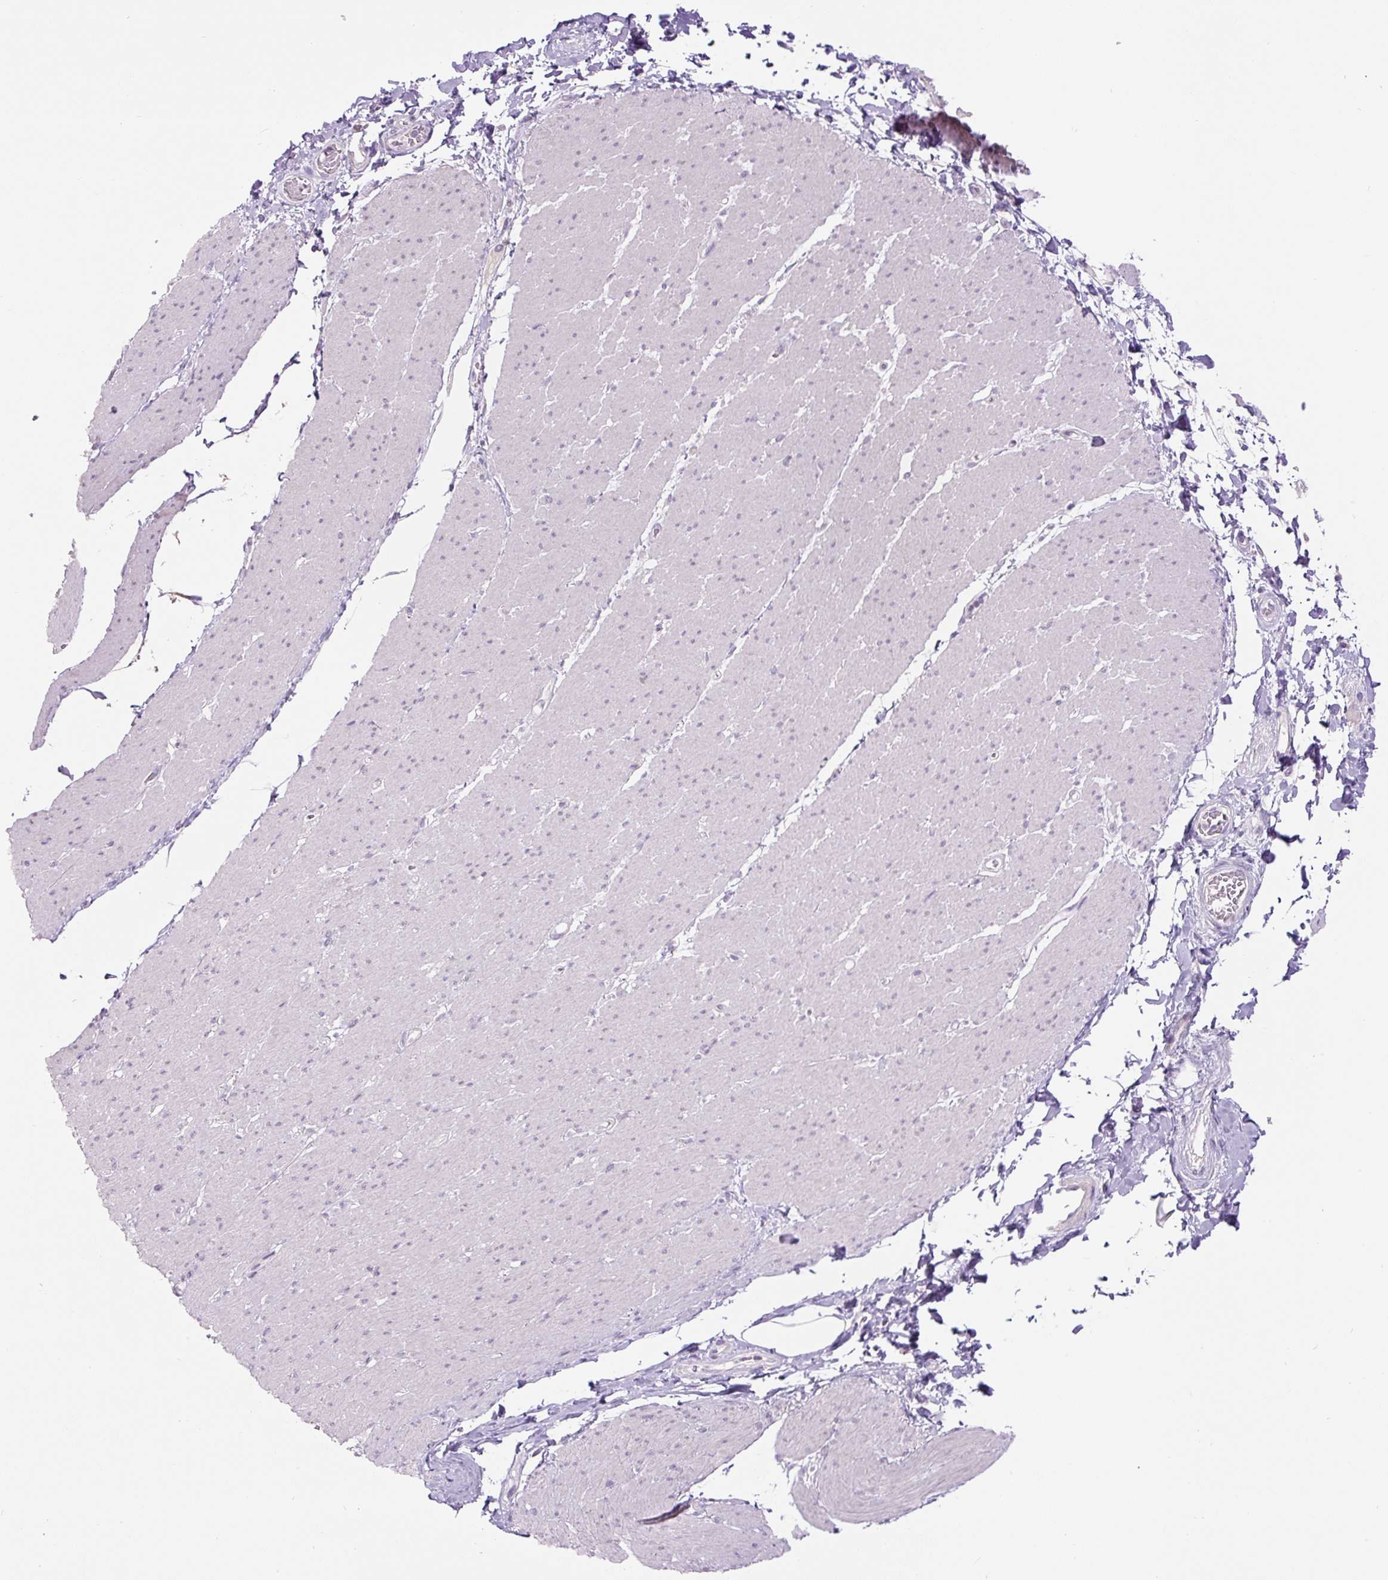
{"staining": {"intensity": "negative", "quantity": "none", "location": "none"}, "tissue": "smooth muscle", "cell_type": "Smooth muscle cells", "image_type": "normal", "snomed": [{"axis": "morphology", "description": "Normal tissue, NOS"}, {"axis": "topography", "description": "Smooth muscle"}, {"axis": "topography", "description": "Rectum"}], "caption": "The immunohistochemistry (IHC) image has no significant expression in smooth muscle cells of smooth muscle. The staining is performed using DAB brown chromogen with nuclei counter-stained in using hematoxylin.", "gene": "FABP7", "patient": {"sex": "male", "age": 53}}